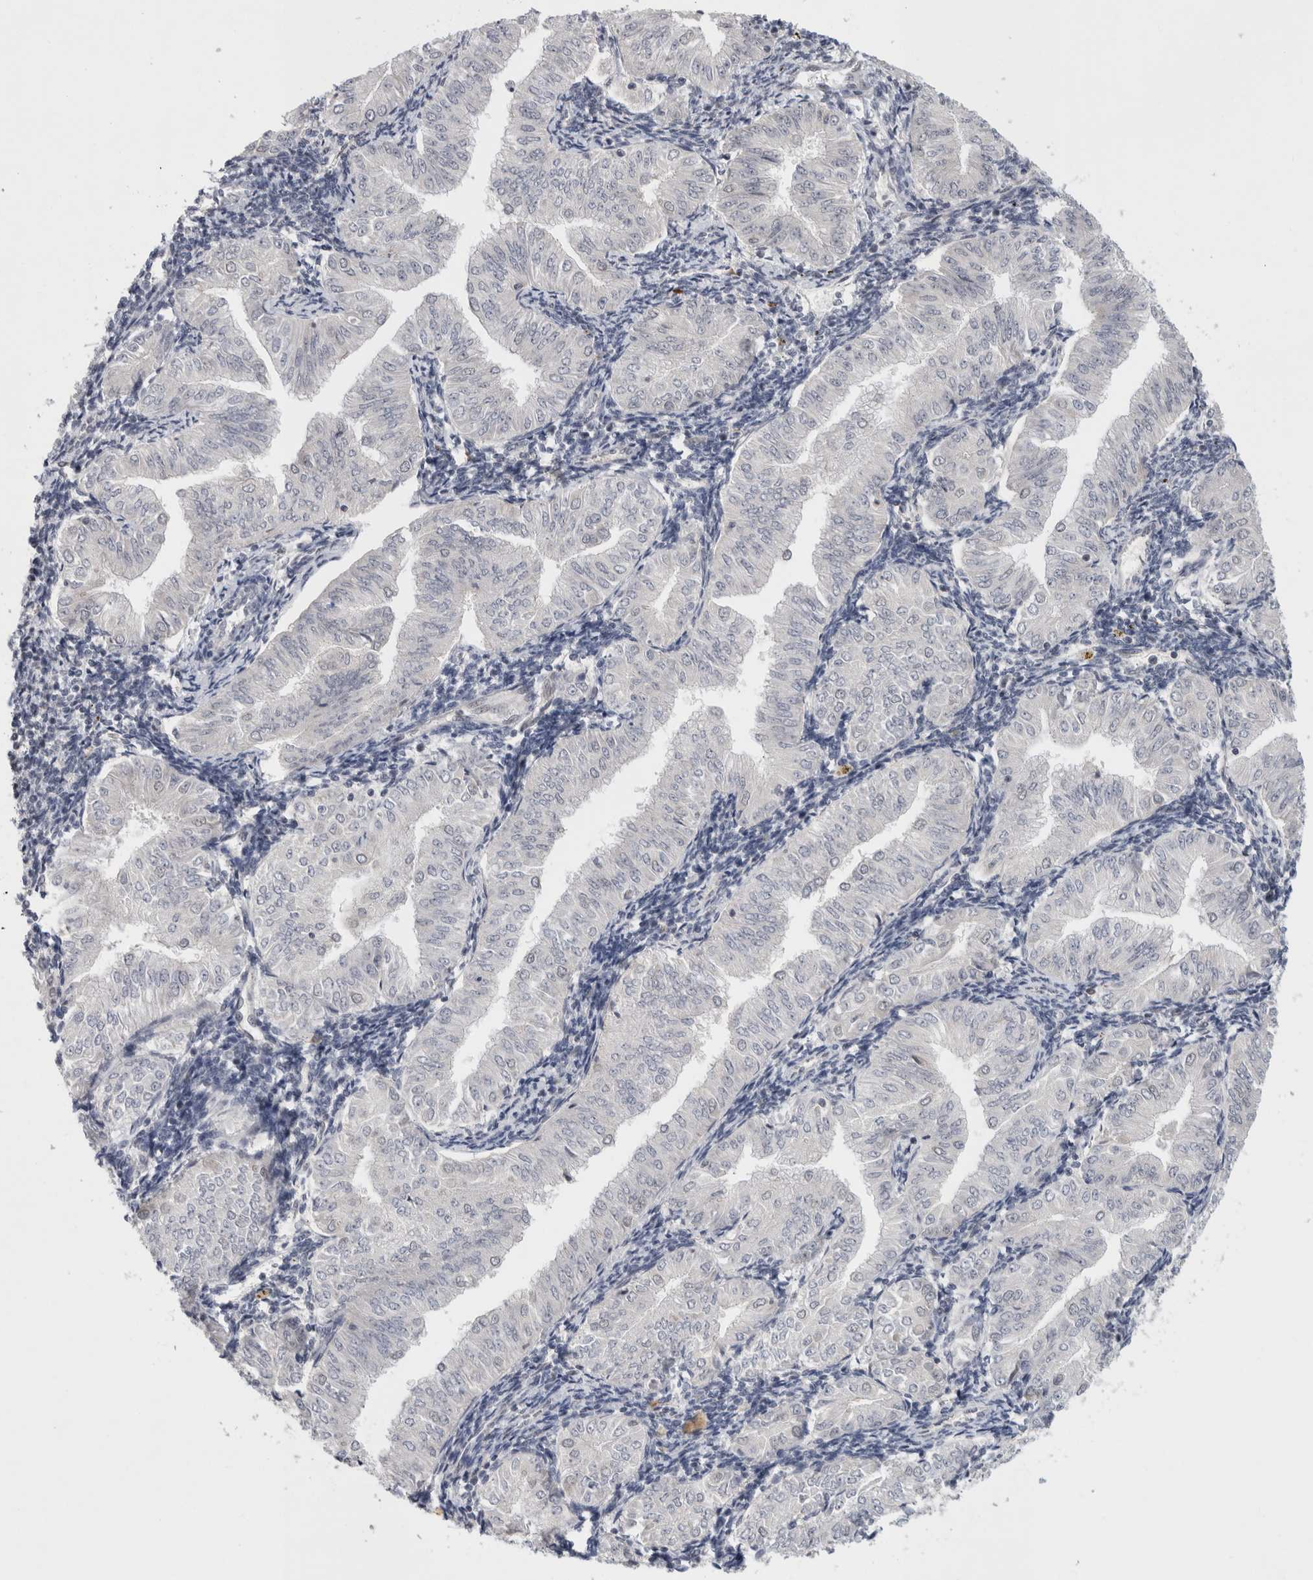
{"staining": {"intensity": "negative", "quantity": "none", "location": "none"}, "tissue": "endometrial cancer", "cell_type": "Tumor cells", "image_type": "cancer", "snomed": [{"axis": "morphology", "description": "Normal tissue, NOS"}, {"axis": "morphology", "description": "Adenocarcinoma, NOS"}, {"axis": "topography", "description": "Endometrium"}], "caption": "Tumor cells are negative for brown protein staining in endometrial cancer (adenocarcinoma). (Brightfield microscopy of DAB (3,3'-diaminobenzidine) immunohistochemistry at high magnification).", "gene": "HESX1", "patient": {"sex": "female", "age": 53}}